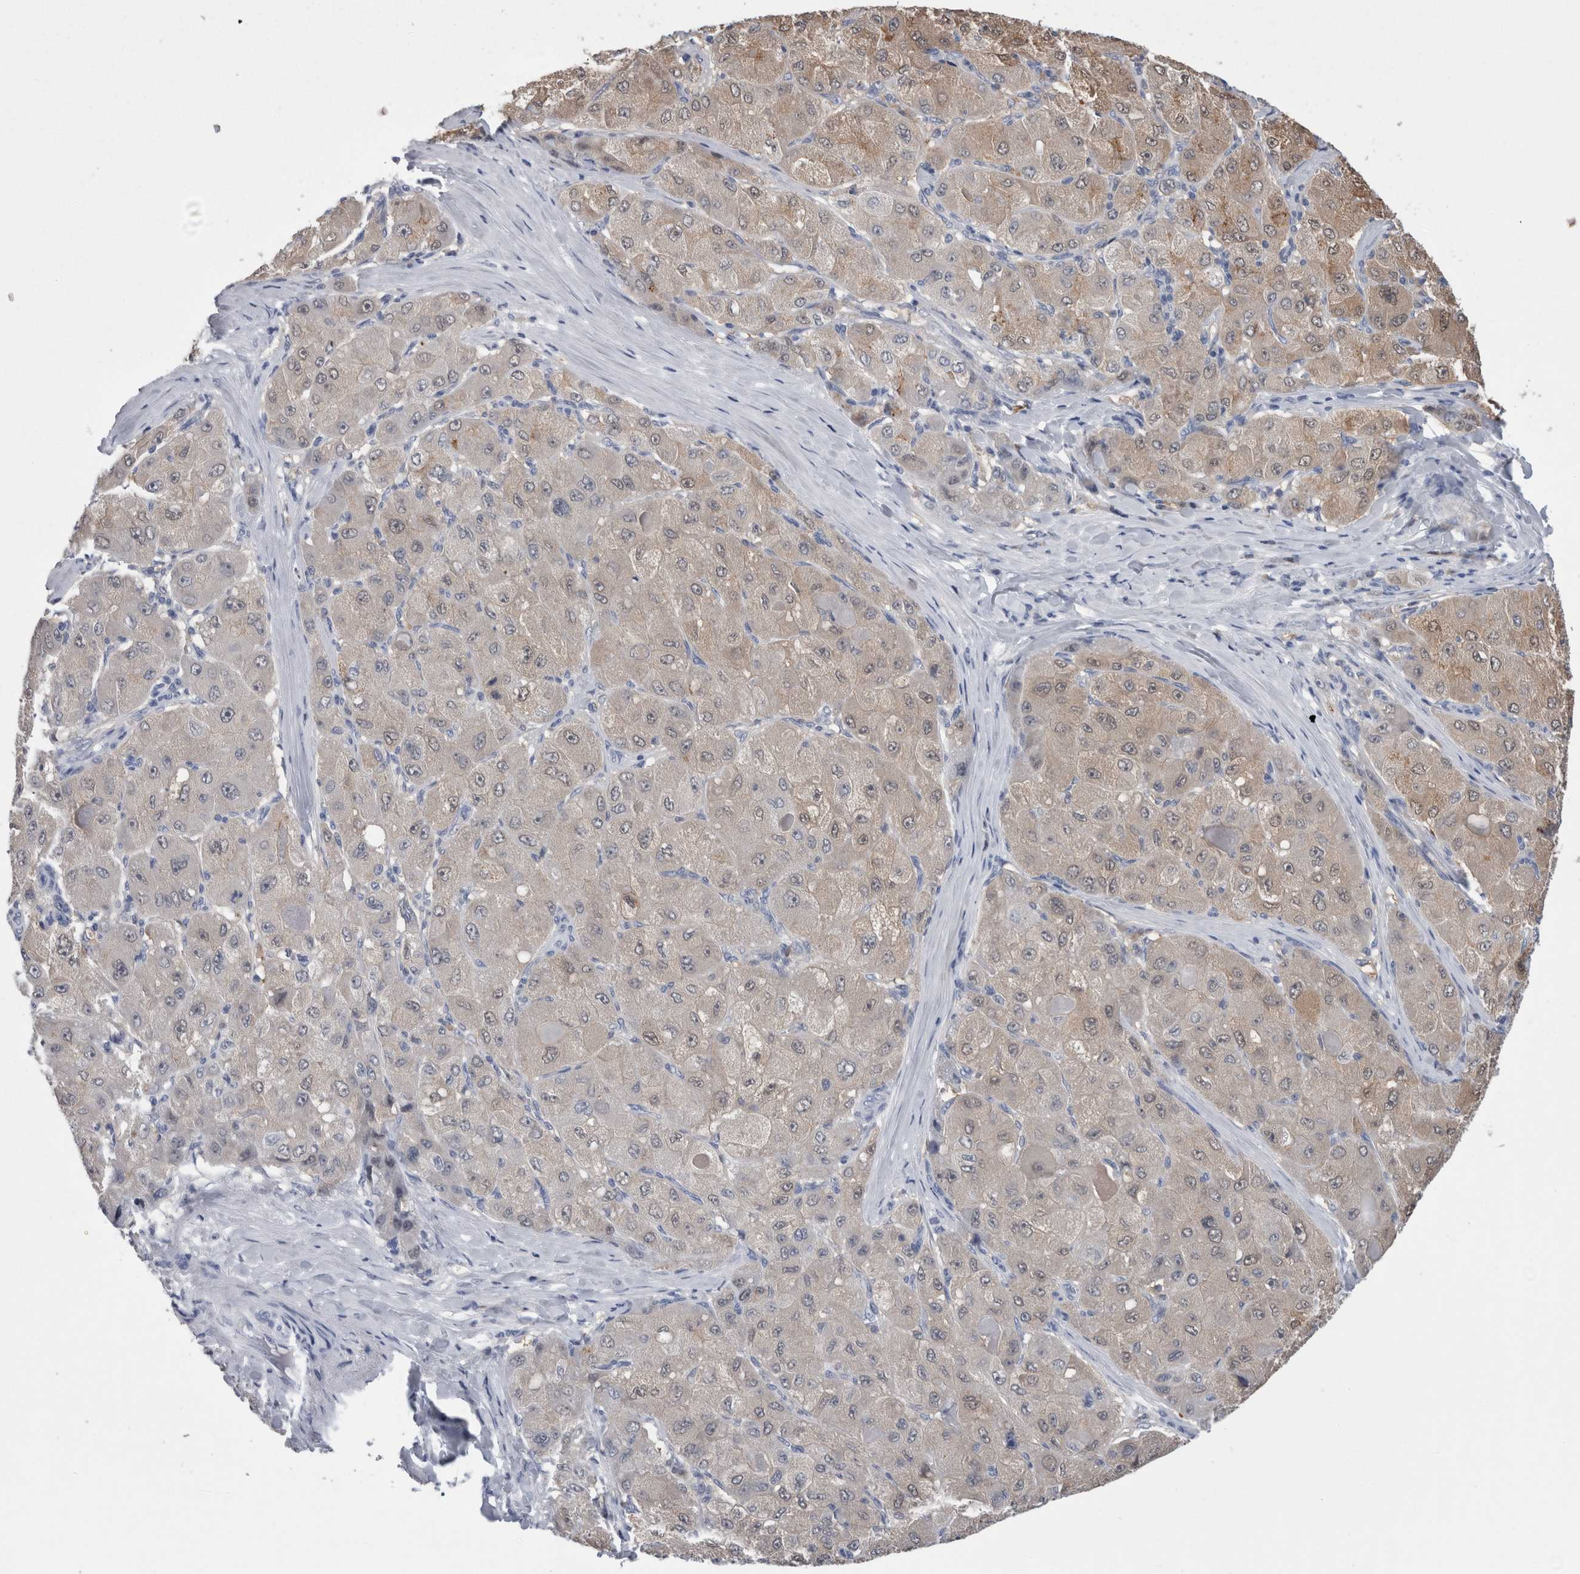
{"staining": {"intensity": "weak", "quantity": "25%-75%", "location": "cytoplasmic/membranous"}, "tissue": "liver cancer", "cell_type": "Tumor cells", "image_type": "cancer", "snomed": [{"axis": "morphology", "description": "Carcinoma, Hepatocellular, NOS"}, {"axis": "topography", "description": "Liver"}], "caption": "This is an image of immunohistochemistry staining of hepatocellular carcinoma (liver), which shows weak positivity in the cytoplasmic/membranous of tumor cells.", "gene": "CA8", "patient": {"sex": "male", "age": 80}}